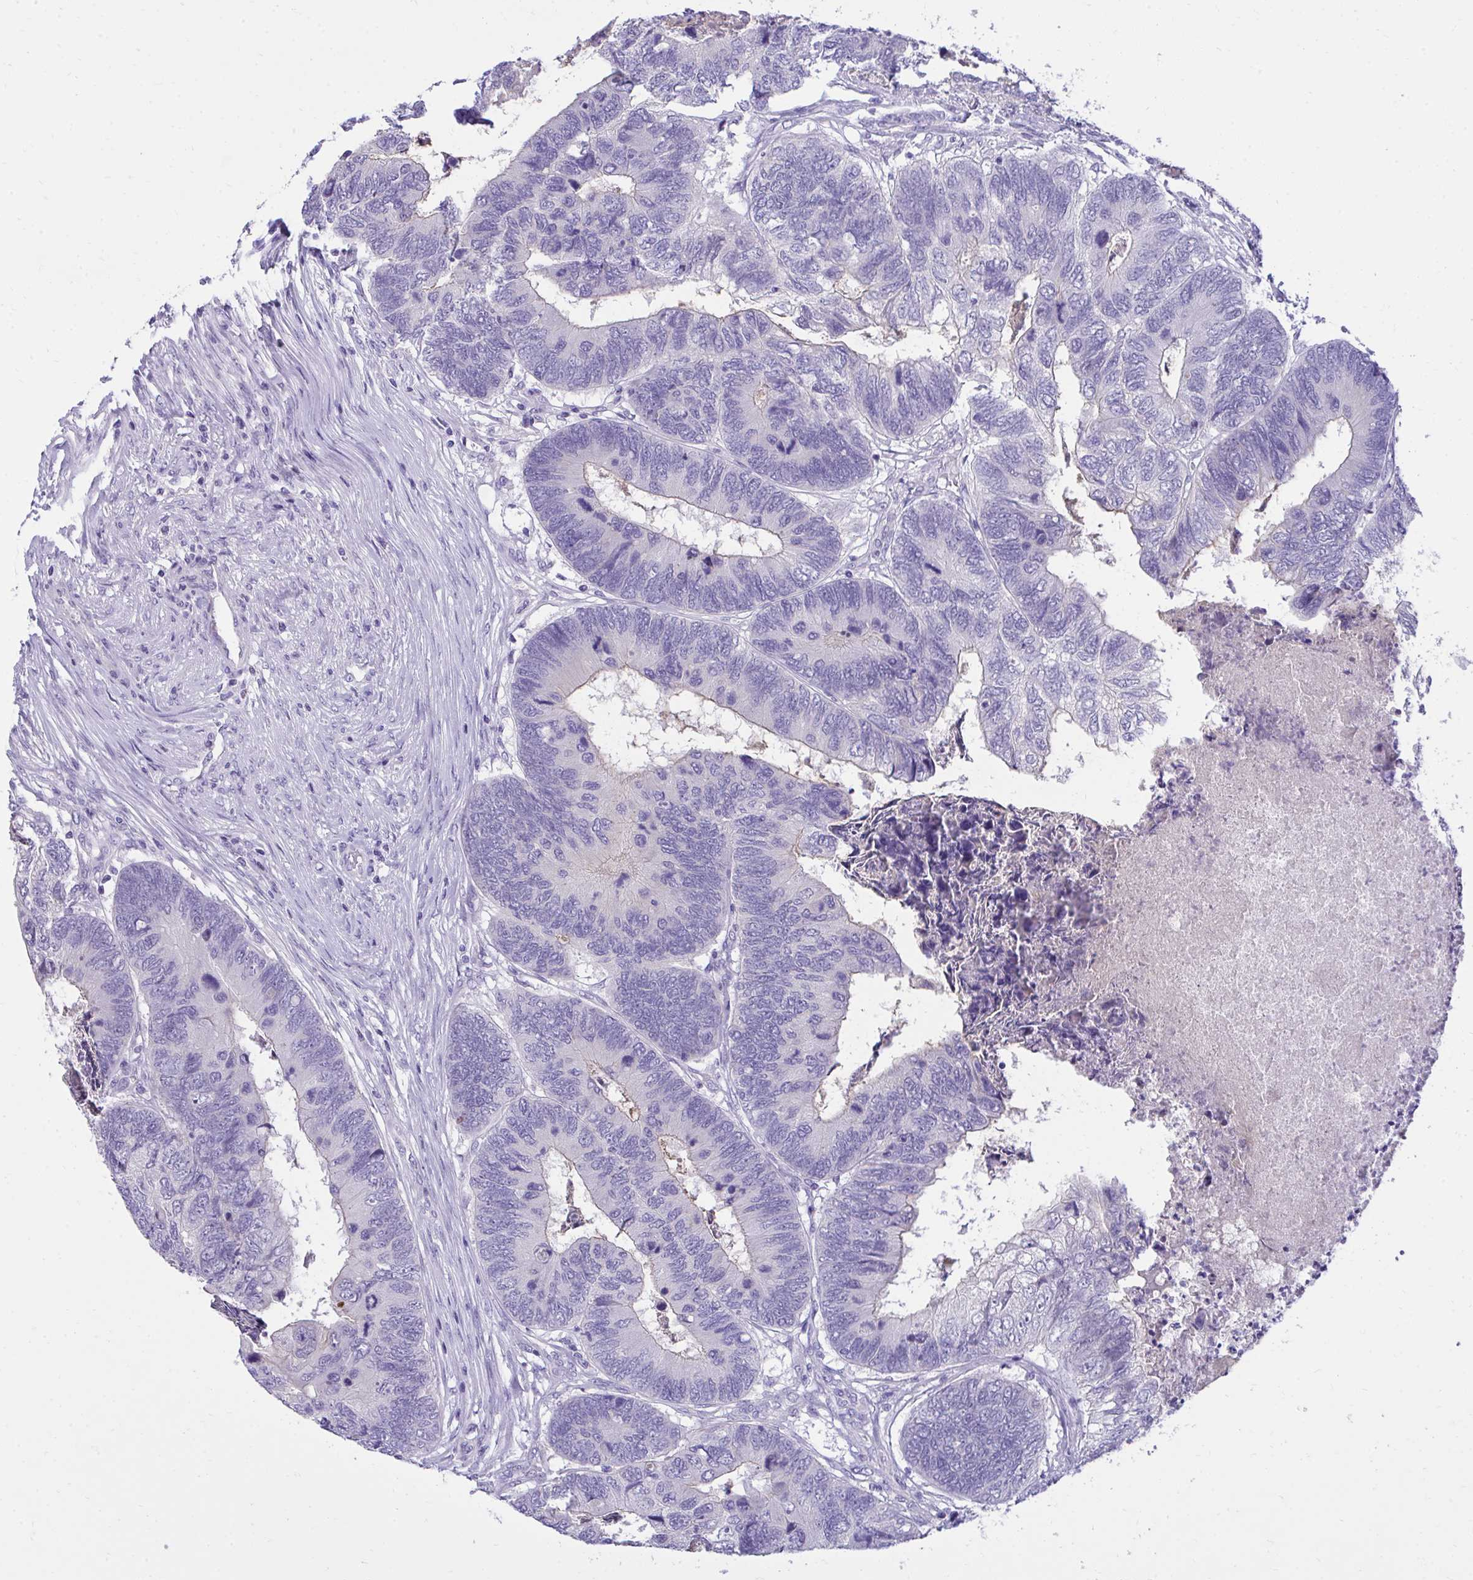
{"staining": {"intensity": "negative", "quantity": "none", "location": "none"}, "tissue": "colorectal cancer", "cell_type": "Tumor cells", "image_type": "cancer", "snomed": [{"axis": "morphology", "description": "Adenocarcinoma, NOS"}, {"axis": "topography", "description": "Colon"}], "caption": "DAB (3,3'-diaminobenzidine) immunohistochemical staining of colorectal adenocarcinoma demonstrates no significant expression in tumor cells.", "gene": "TMCO5A", "patient": {"sex": "female", "age": 67}}